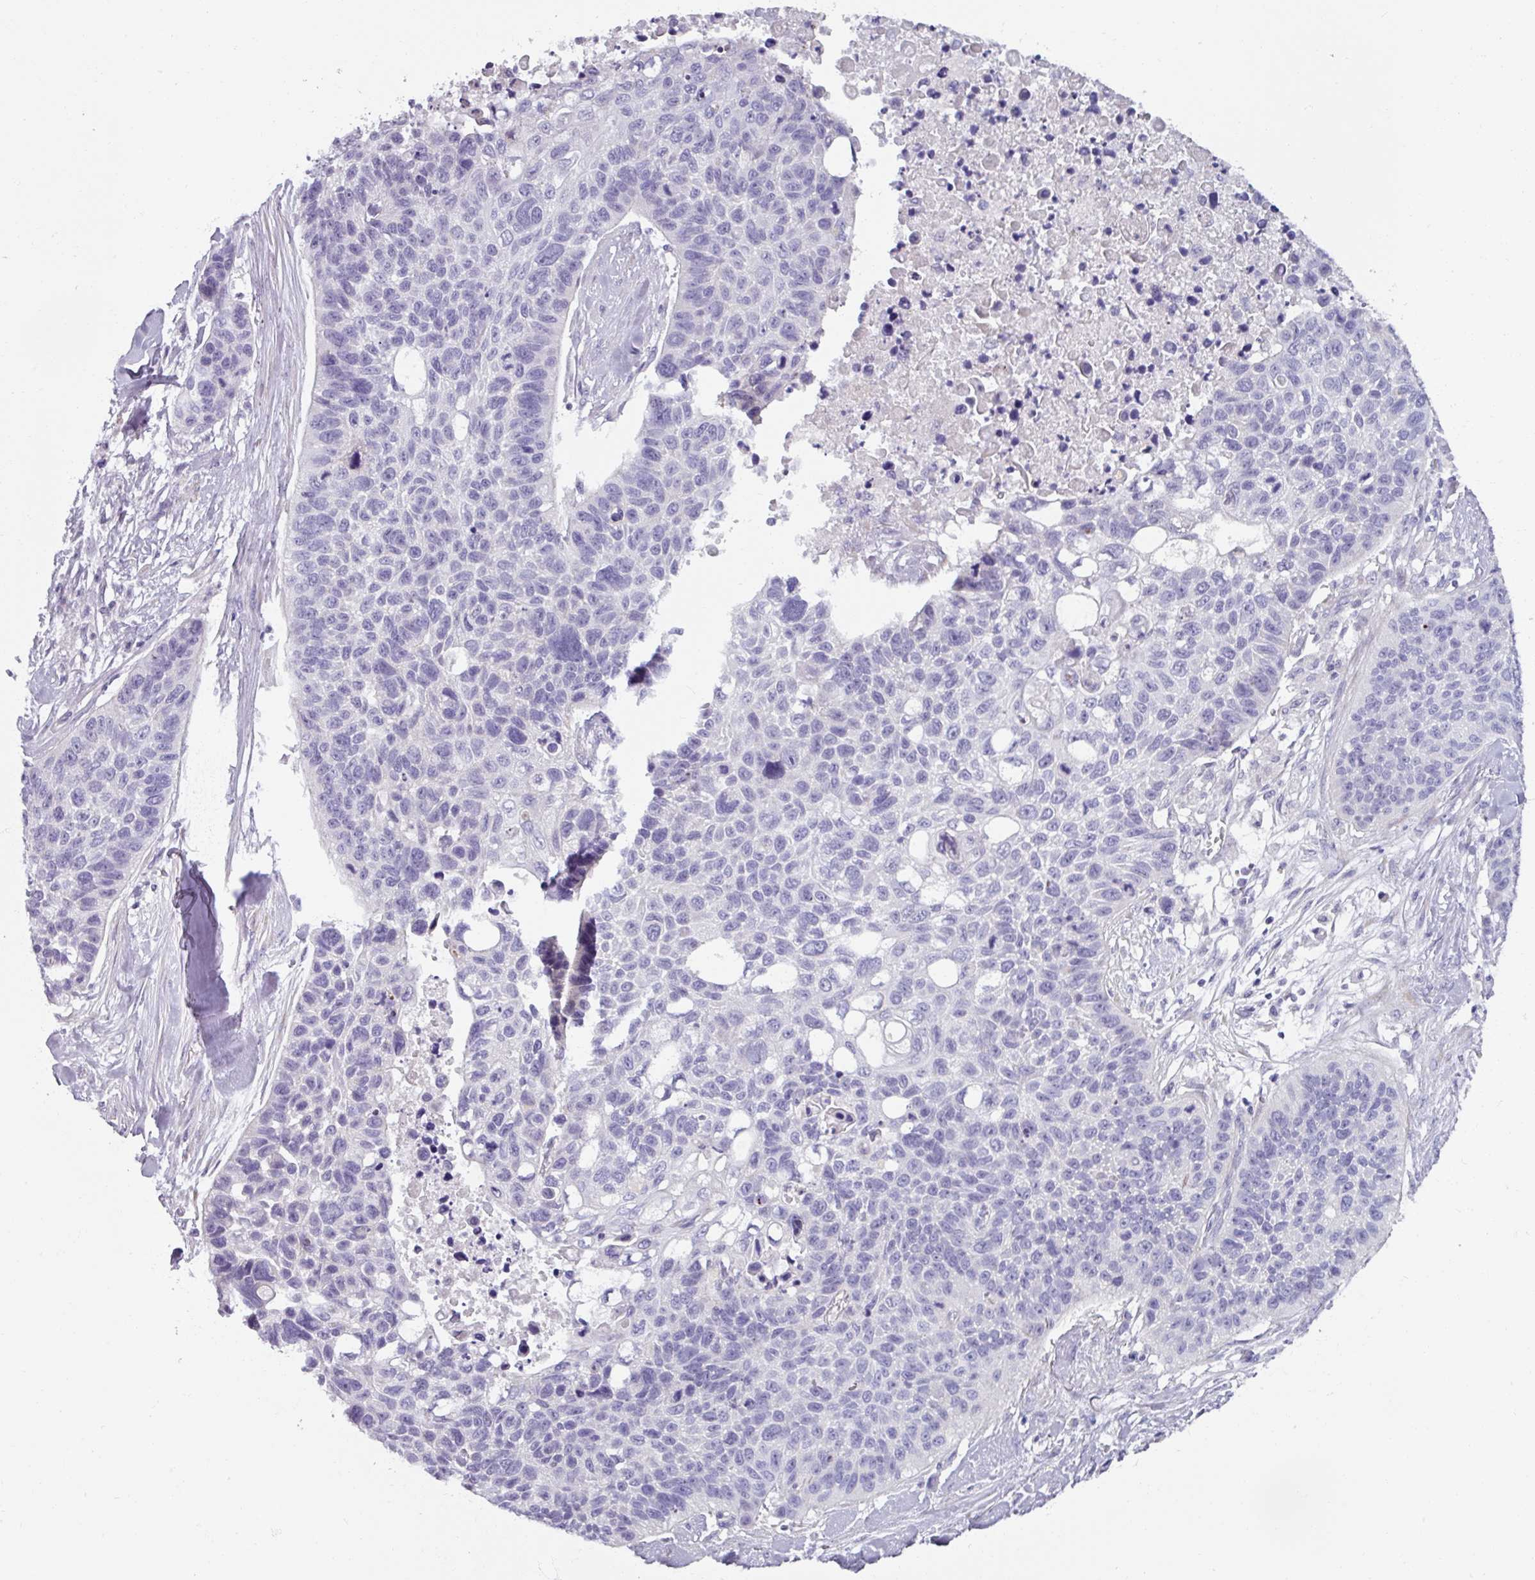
{"staining": {"intensity": "negative", "quantity": "none", "location": "none"}, "tissue": "lung cancer", "cell_type": "Tumor cells", "image_type": "cancer", "snomed": [{"axis": "morphology", "description": "Squamous cell carcinoma, NOS"}, {"axis": "topography", "description": "Lung"}], "caption": "This is a histopathology image of immunohistochemistry staining of lung cancer, which shows no expression in tumor cells.", "gene": "SMIM11", "patient": {"sex": "male", "age": 62}}